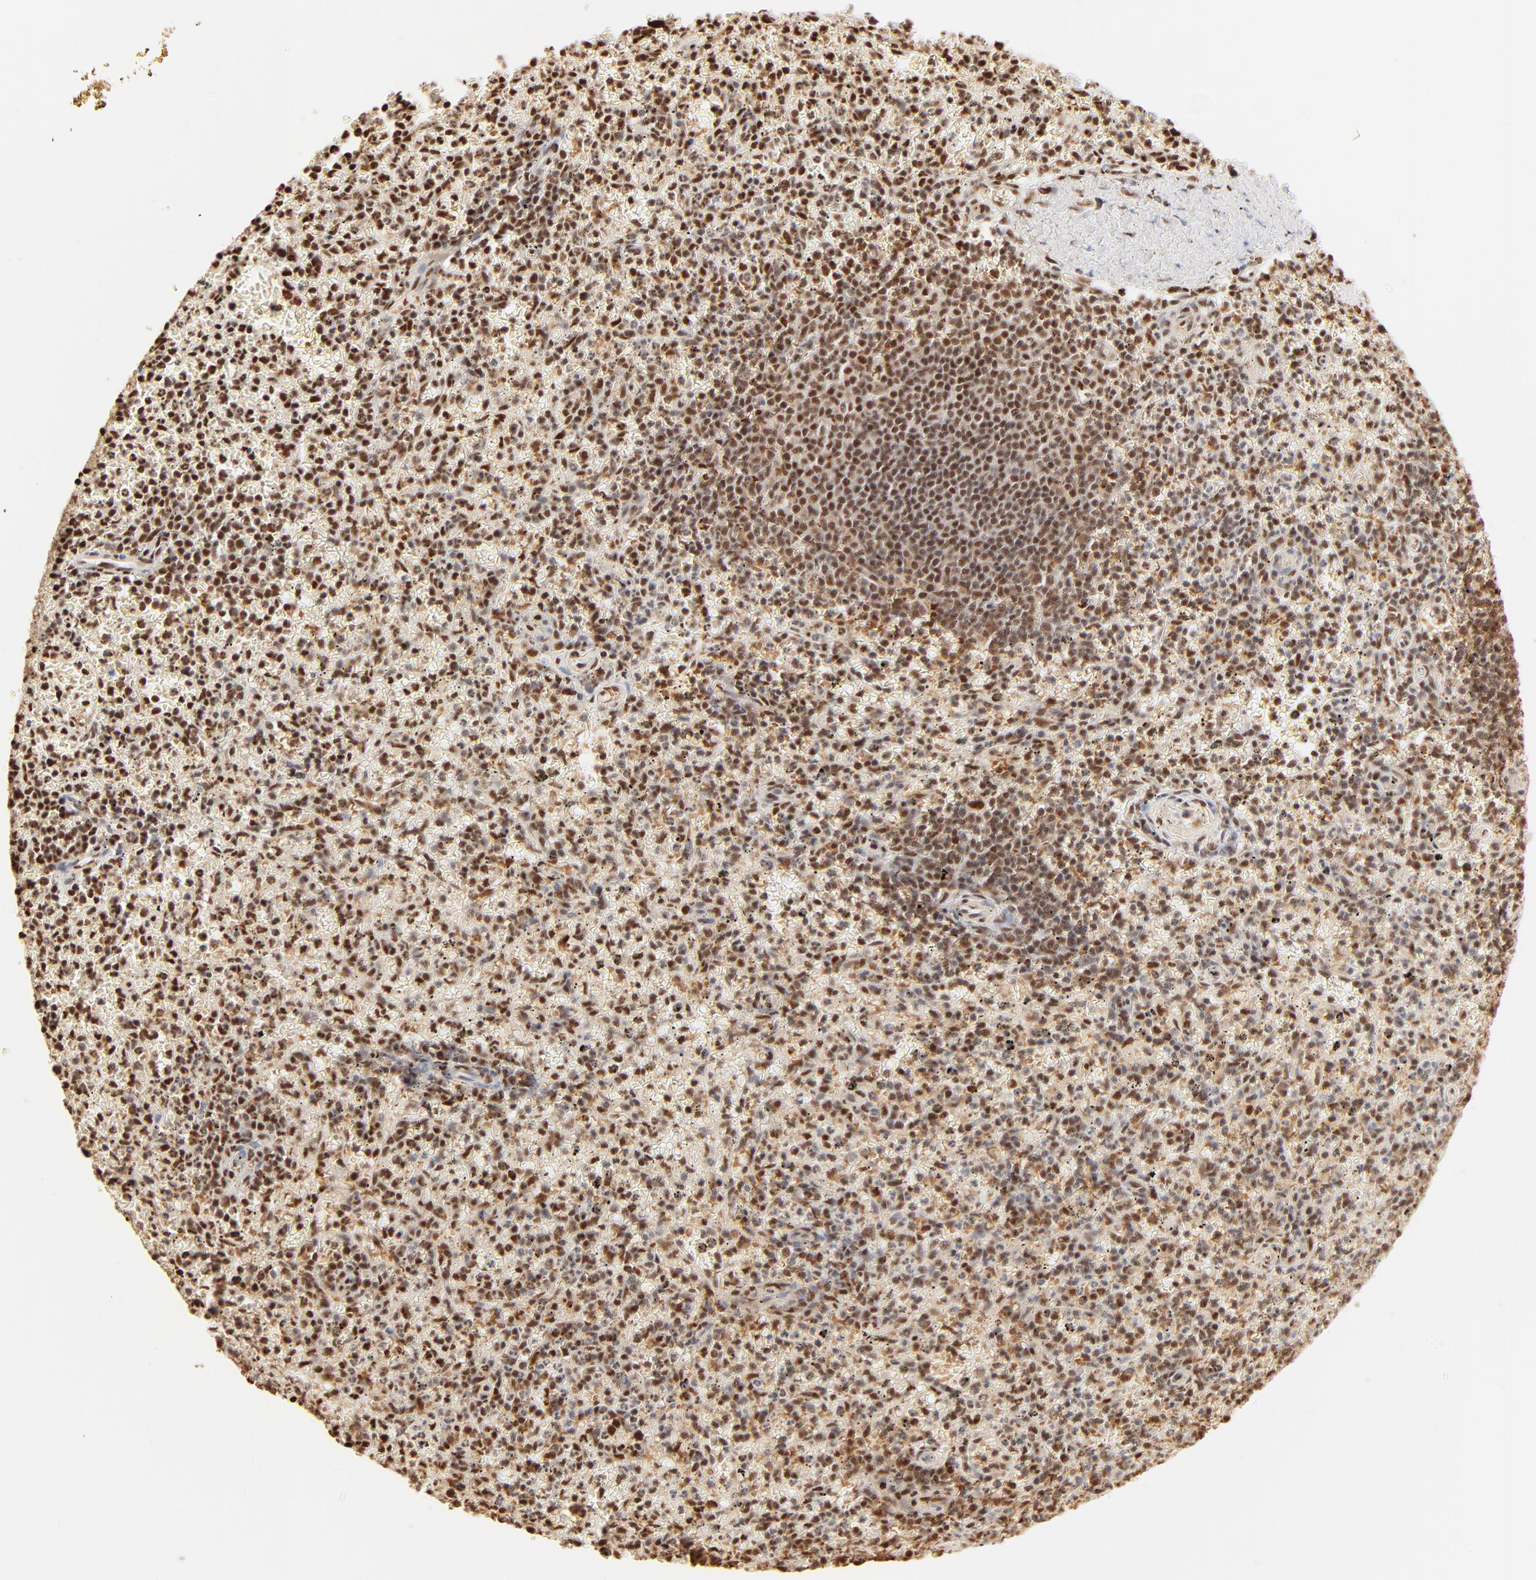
{"staining": {"intensity": "strong", "quantity": ">75%", "location": "nuclear"}, "tissue": "spleen", "cell_type": "Cells in red pulp", "image_type": "normal", "snomed": [{"axis": "morphology", "description": "Normal tissue, NOS"}, {"axis": "topography", "description": "Spleen"}], "caption": "About >75% of cells in red pulp in normal spleen exhibit strong nuclear protein expression as visualized by brown immunohistochemical staining.", "gene": "FAM50A", "patient": {"sex": "male", "age": 72}}